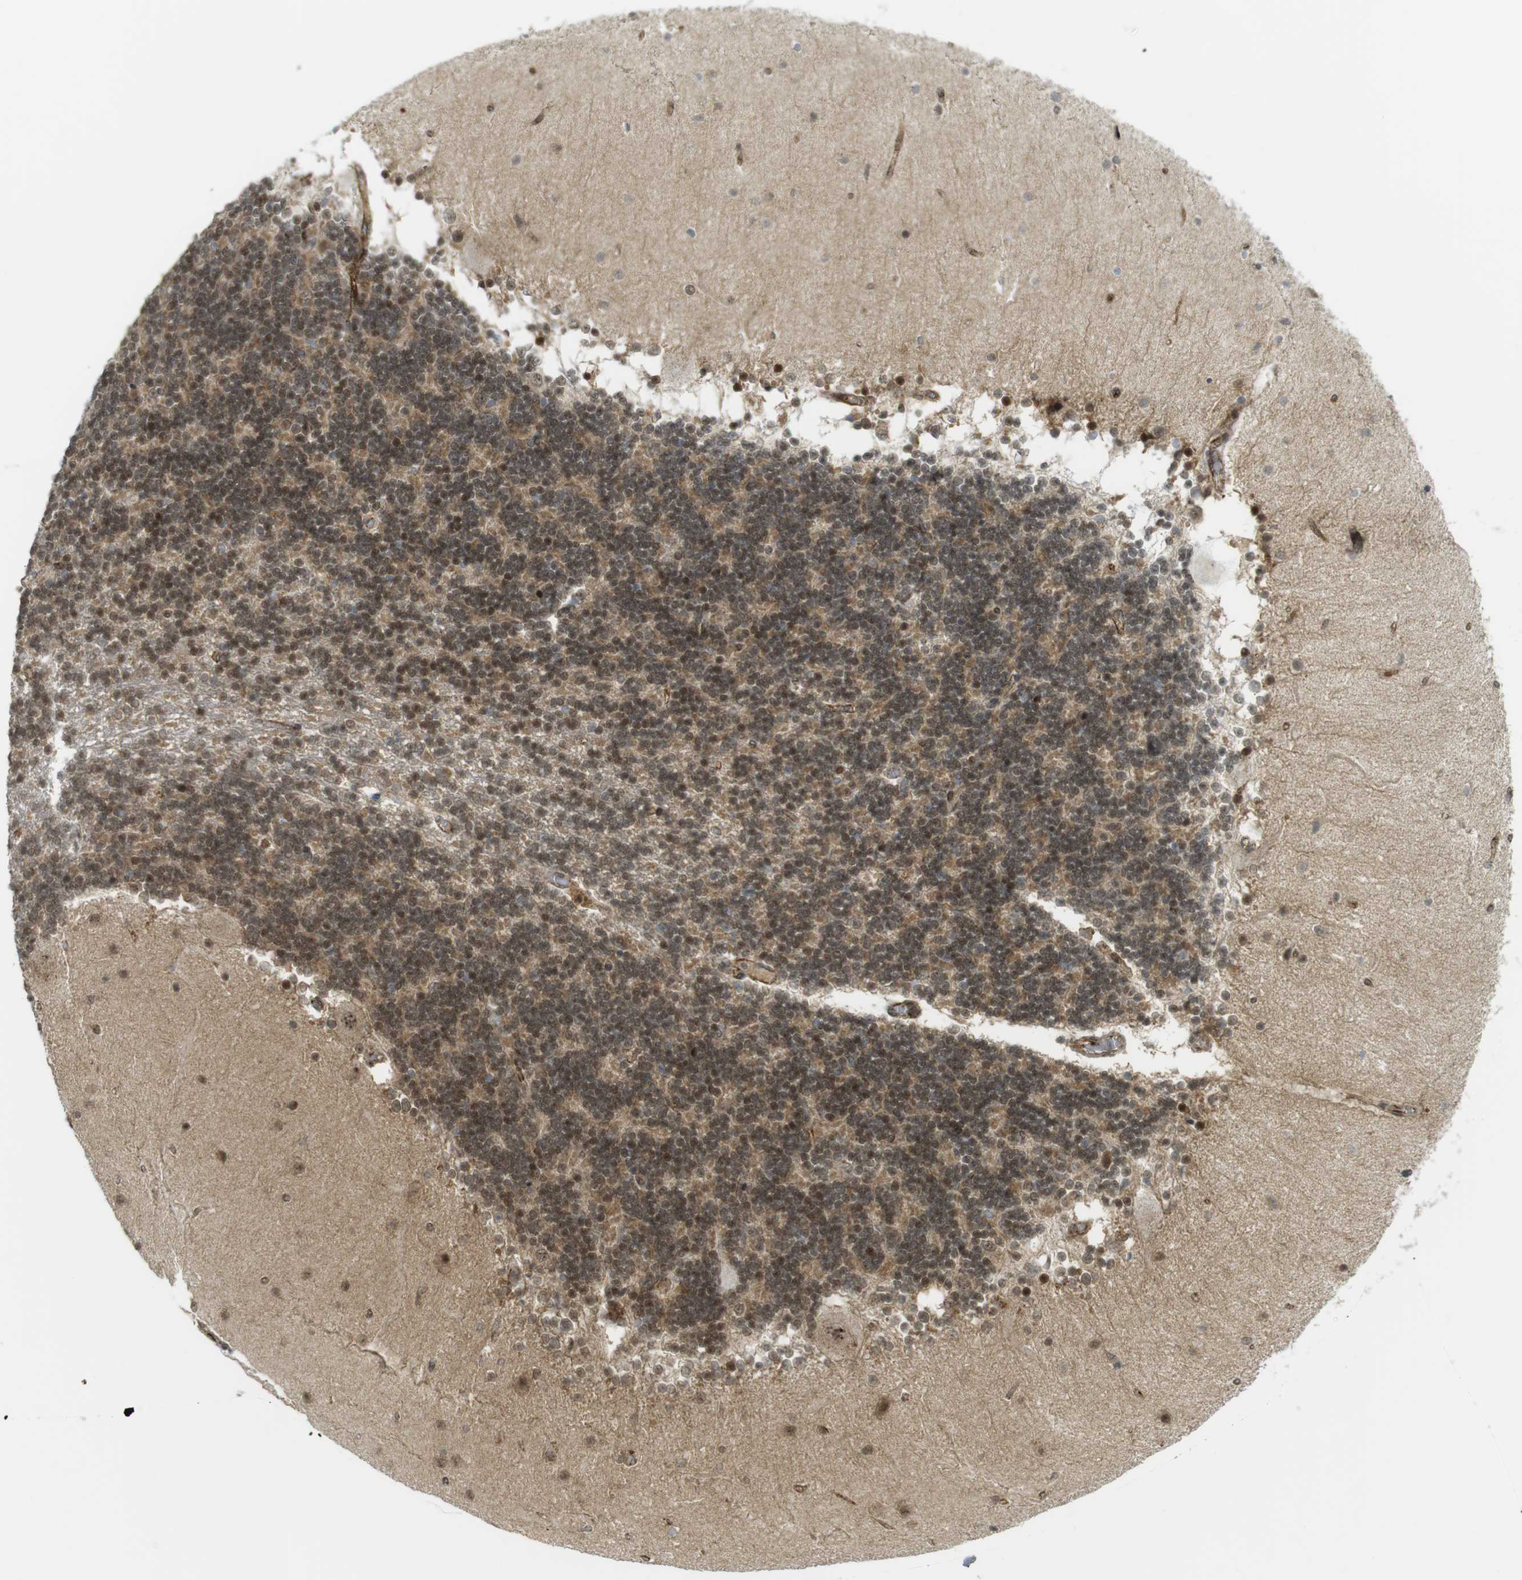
{"staining": {"intensity": "moderate", "quantity": ">75%", "location": "cytoplasmic/membranous,nuclear"}, "tissue": "cerebellum", "cell_type": "Cells in granular layer", "image_type": "normal", "snomed": [{"axis": "morphology", "description": "Normal tissue, NOS"}, {"axis": "topography", "description": "Cerebellum"}], "caption": "Cells in granular layer demonstrate moderate cytoplasmic/membranous,nuclear staining in about >75% of cells in unremarkable cerebellum.", "gene": "PPP1R13B", "patient": {"sex": "female", "age": 54}}